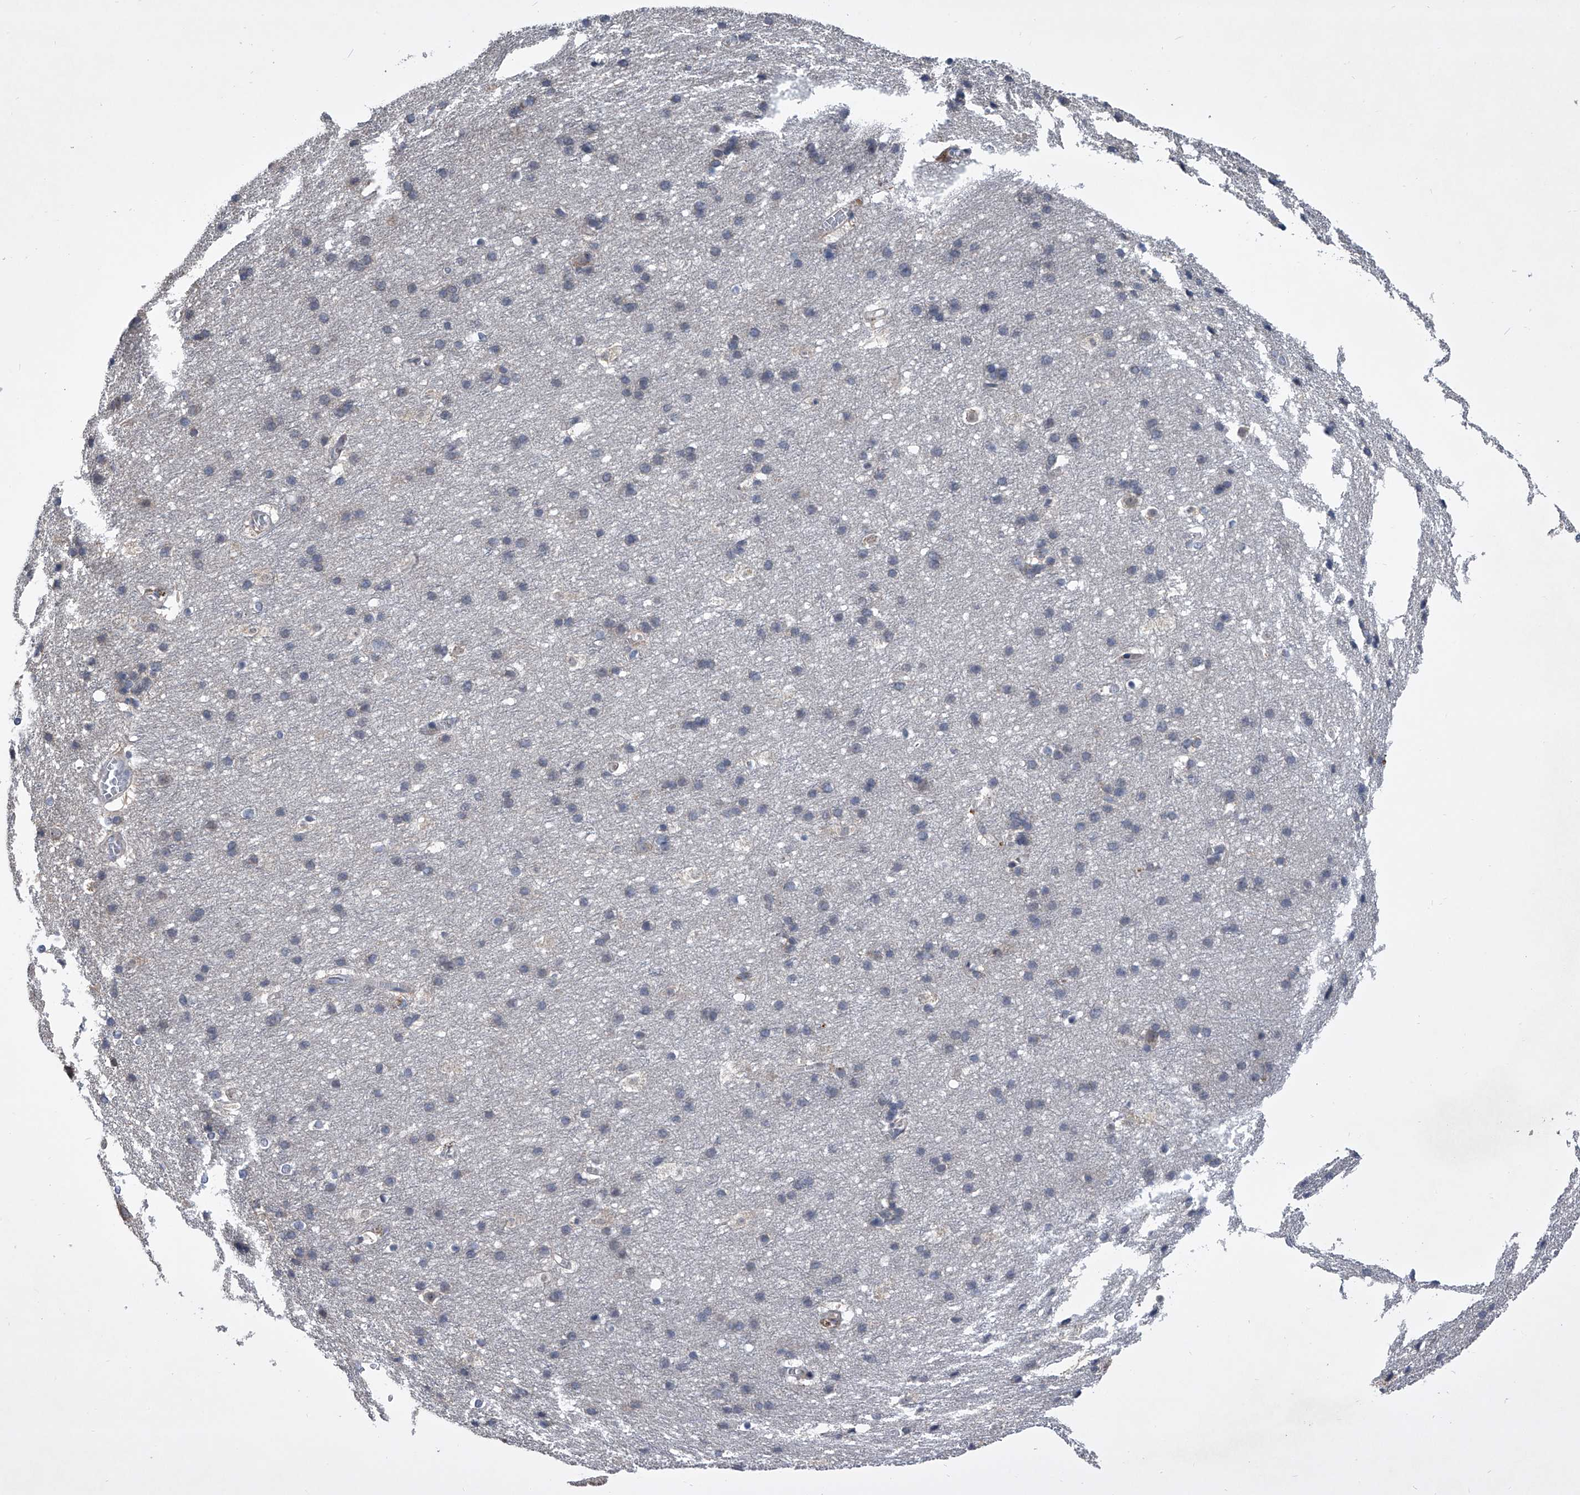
{"staining": {"intensity": "negative", "quantity": "none", "location": "none"}, "tissue": "cerebral cortex", "cell_type": "Endothelial cells", "image_type": "normal", "snomed": [{"axis": "morphology", "description": "Normal tissue, NOS"}, {"axis": "topography", "description": "Cerebral cortex"}], "caption": "Endothelial cells show no significant staining in benign cerebral cortex.", "gene": "TRIM8", "patient": {"sex": "male", "age": 54}}